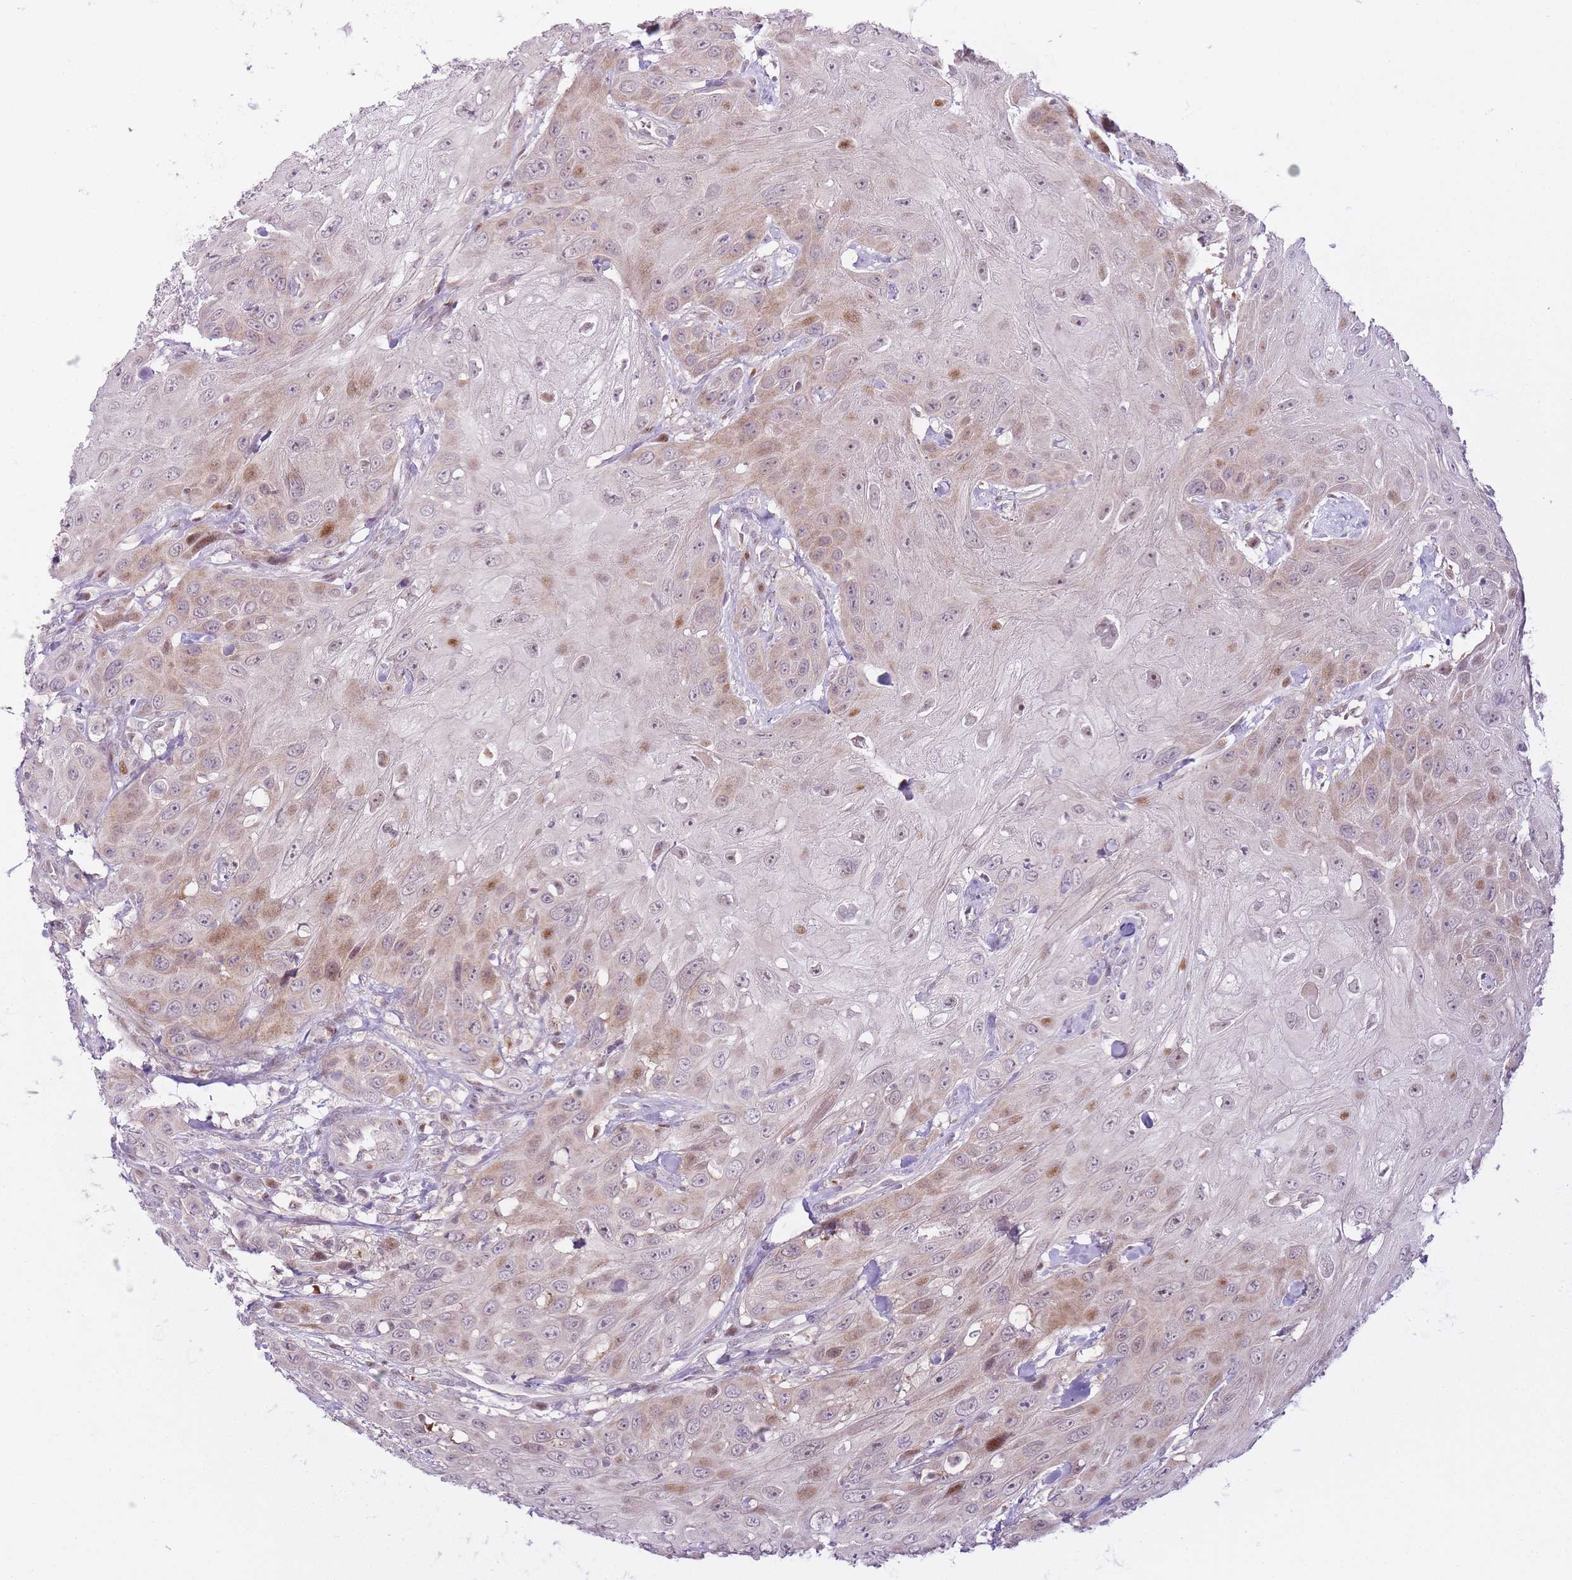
{"staining": {"intensity": "moderate", "quantity": "<25%", "location": "cytoplasmic/membranous,nuclear"}, "tissue": "head and neck cancer", "cell_type": "Tumor cells", "image_type": "cancer", "snomed": [{"axis": "morphology", "description": "Squamous cell carcinoma, NOS"}, {"axis": "topography", "description": "Head-Neck"}], "caption": "The immunohistochemical stain labels moderate cytoplasmic/membranous and nuclear expression in tumor cells of squamous cell carcinoma (head and neck) tissue. (DAB (3,3'-diaminobenzidine) IHC, brown staining for protein, blue staining for nuclei).", "gene": "OGG1", "patient": {"sex": "male", "age": 81}}